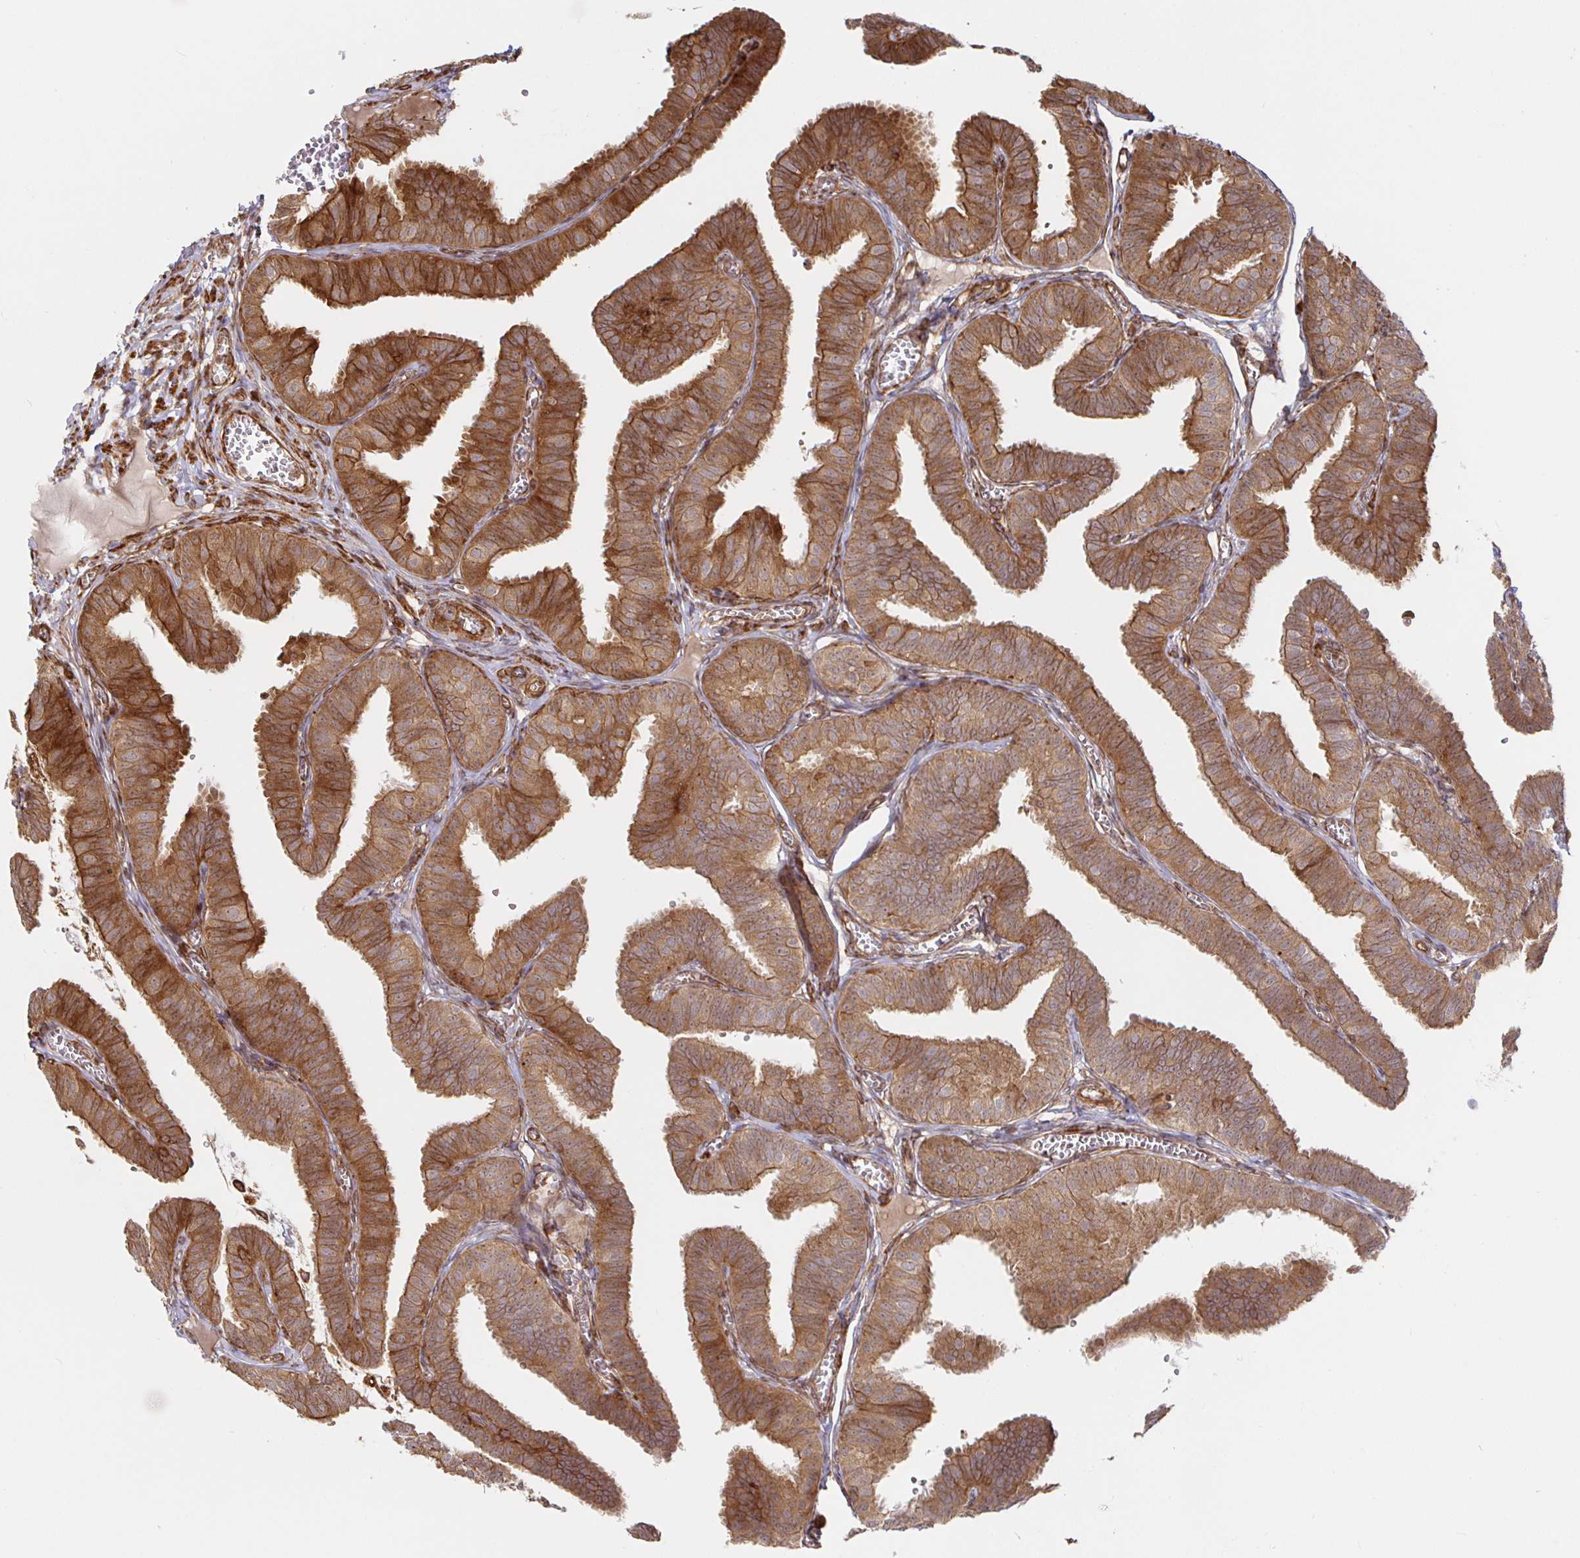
{"staining": {"intensity": "strong", "quantity": ">75%", "location": "cytoplasmic/membranous"}, "tissue": "fallopian tube", "cell_type": "Glandular cells", "image_type": "normal", "snomed": [{"axis": "morphology", "description": "Normal tissue, NOS"}, {"axis": "topography", "description": "Fallopian tube"}], "caption": "Glandular cells exhibit strong cytoplasmic/membranous positivity in approximately >75% of cells in normal fallopian tube. (Stains: DAB in brown, nuclei in blue, Microscopy: brightfield microscopy at high magnification).", "gene": "STRAP", "patient": {"sex": "female", "age": 25}}